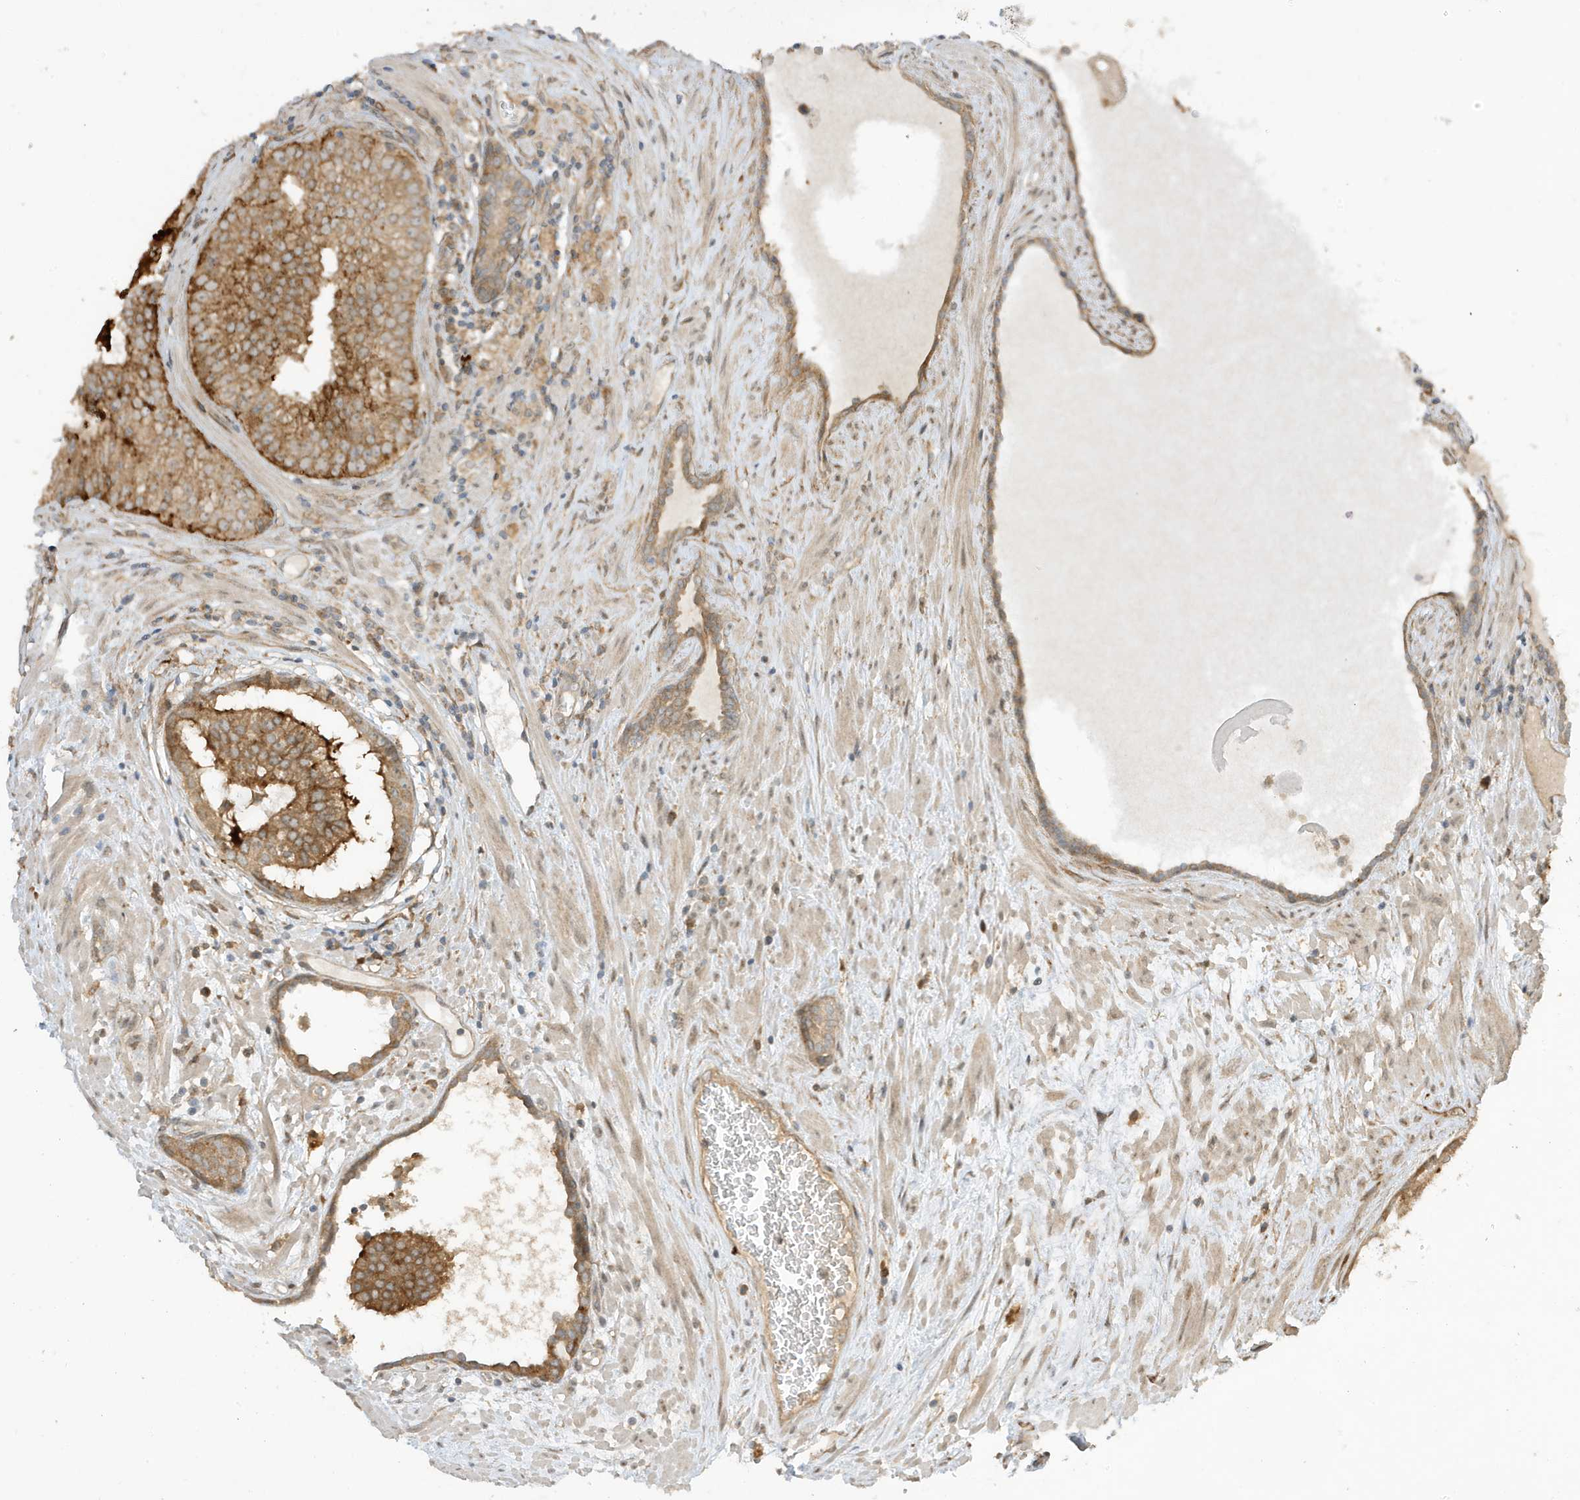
{"staining": {"intensity": "moderate", "quantity": ">75%", "location": "cytoplasmic/membranous"}, "tissue": "prostate cancer", "cell_type": "Tumor cells", "image_type": "cancer", "snomed": [{"axis": "morphology", "description": "Adenocarcinoma, High grade"}, {"axis": "topography", "description": "Prostate"}], "caption": "A histopathology image showing moderate cytoplasmic/membranous positivity in approximately >75% of tumor cells in prostate cancer, as visualized by brown immunohistochemical staining.", "gene": "SCARF2", "patient": {"sex": "male", "age": 68}}